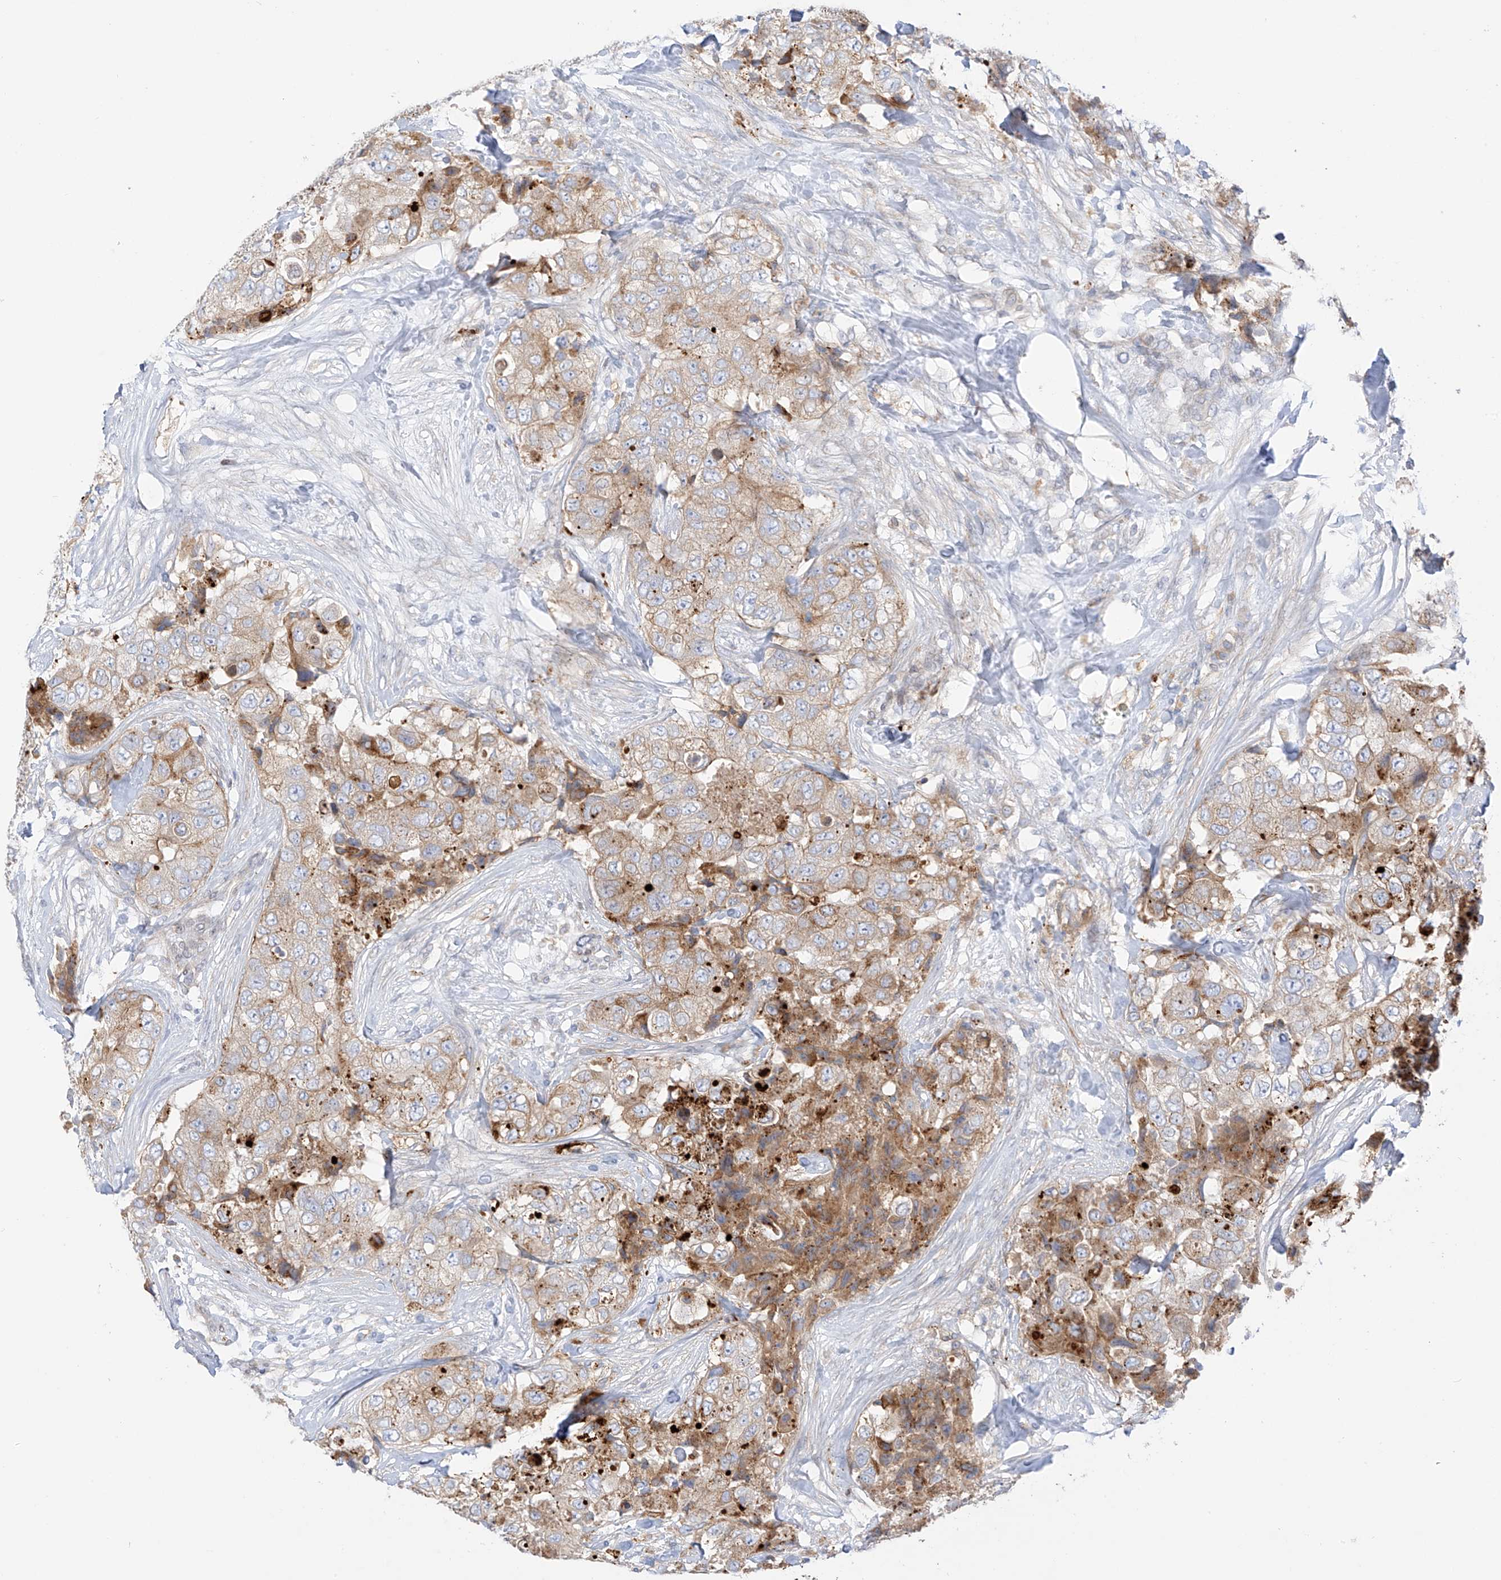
{"staining": {"intensity": "moderate", "quantity": "<25%", "location": "cytoplasmic/membranous"}, "tissue": "breast cancer", "cell_type": "Tumor cells", "image_type": "cancer", "snomed": [{"axis": "morphology", "description": "Duct carcinoma"}, {"axis": "topography", "description": "Breast"}], "caption": "IHC of human breast cancer reveals low levels of moderate cytoplasmic/membranous staining in approximately <25% of tumor cells. Using DAB (brown) and hematoxylin (blue) stains, captured at high magnification using brightfield microscopy.", "gene": "PCYOX1", "patient": {"sex": "female", "age": 62}}